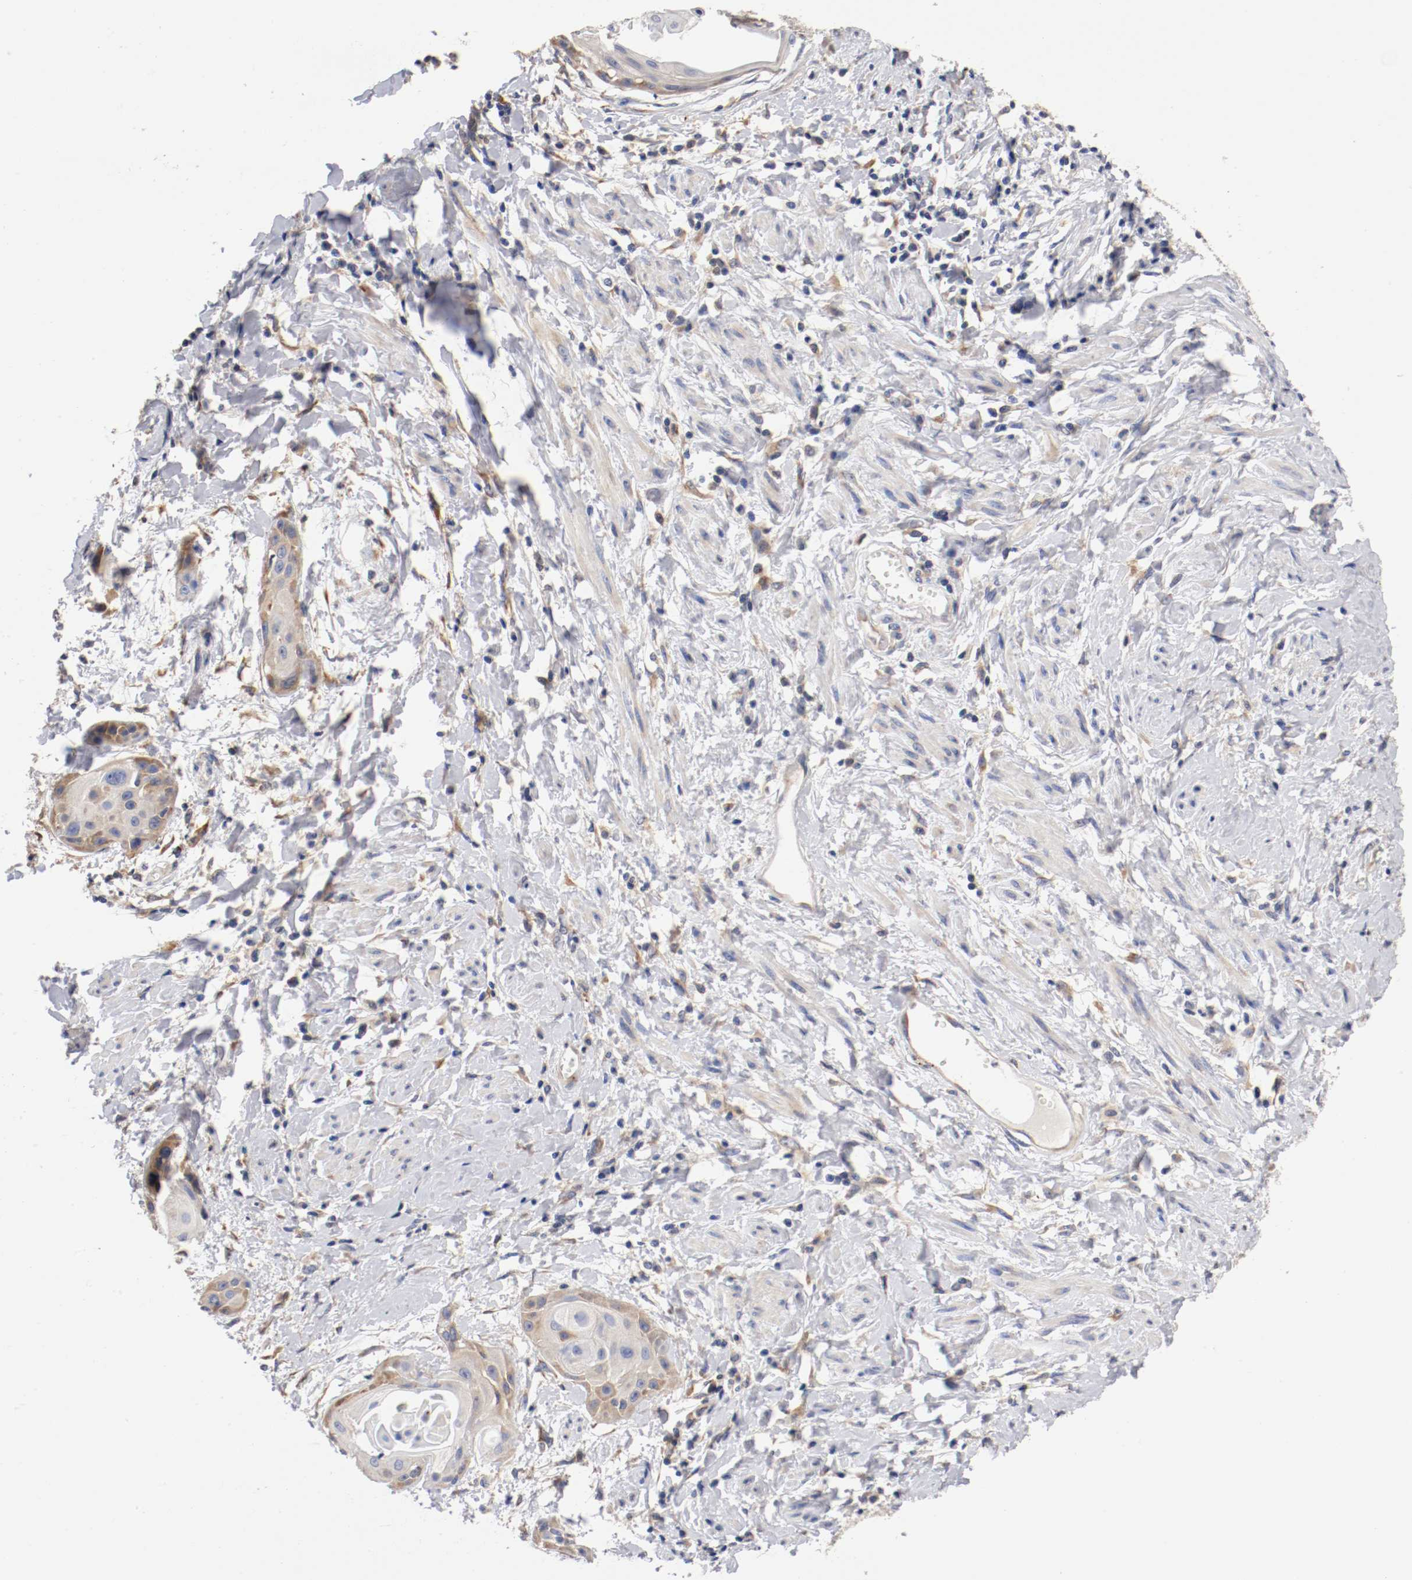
{"staining": {"intensity": "weak", "quantity": ">75%", "location": "cytoplasmic/membranous"}, "tissue": "cervical cancer", "cell_type": "Tumor cells", "image_type": "cancer", "snomed": [{"axis": "morphology", "description": "Squamous cell carcinoma, NOS"}, {"axis": "topography", "description": "Cervix"}], "caption": "The immunohistochemical stain highlights weak cytoplasmic/membranous staining in tumor cells of squamous cell carcinoma (cervical) tissue.", "gene": "TNFSF13", "patient": {"sex": "female", "age": 57}}